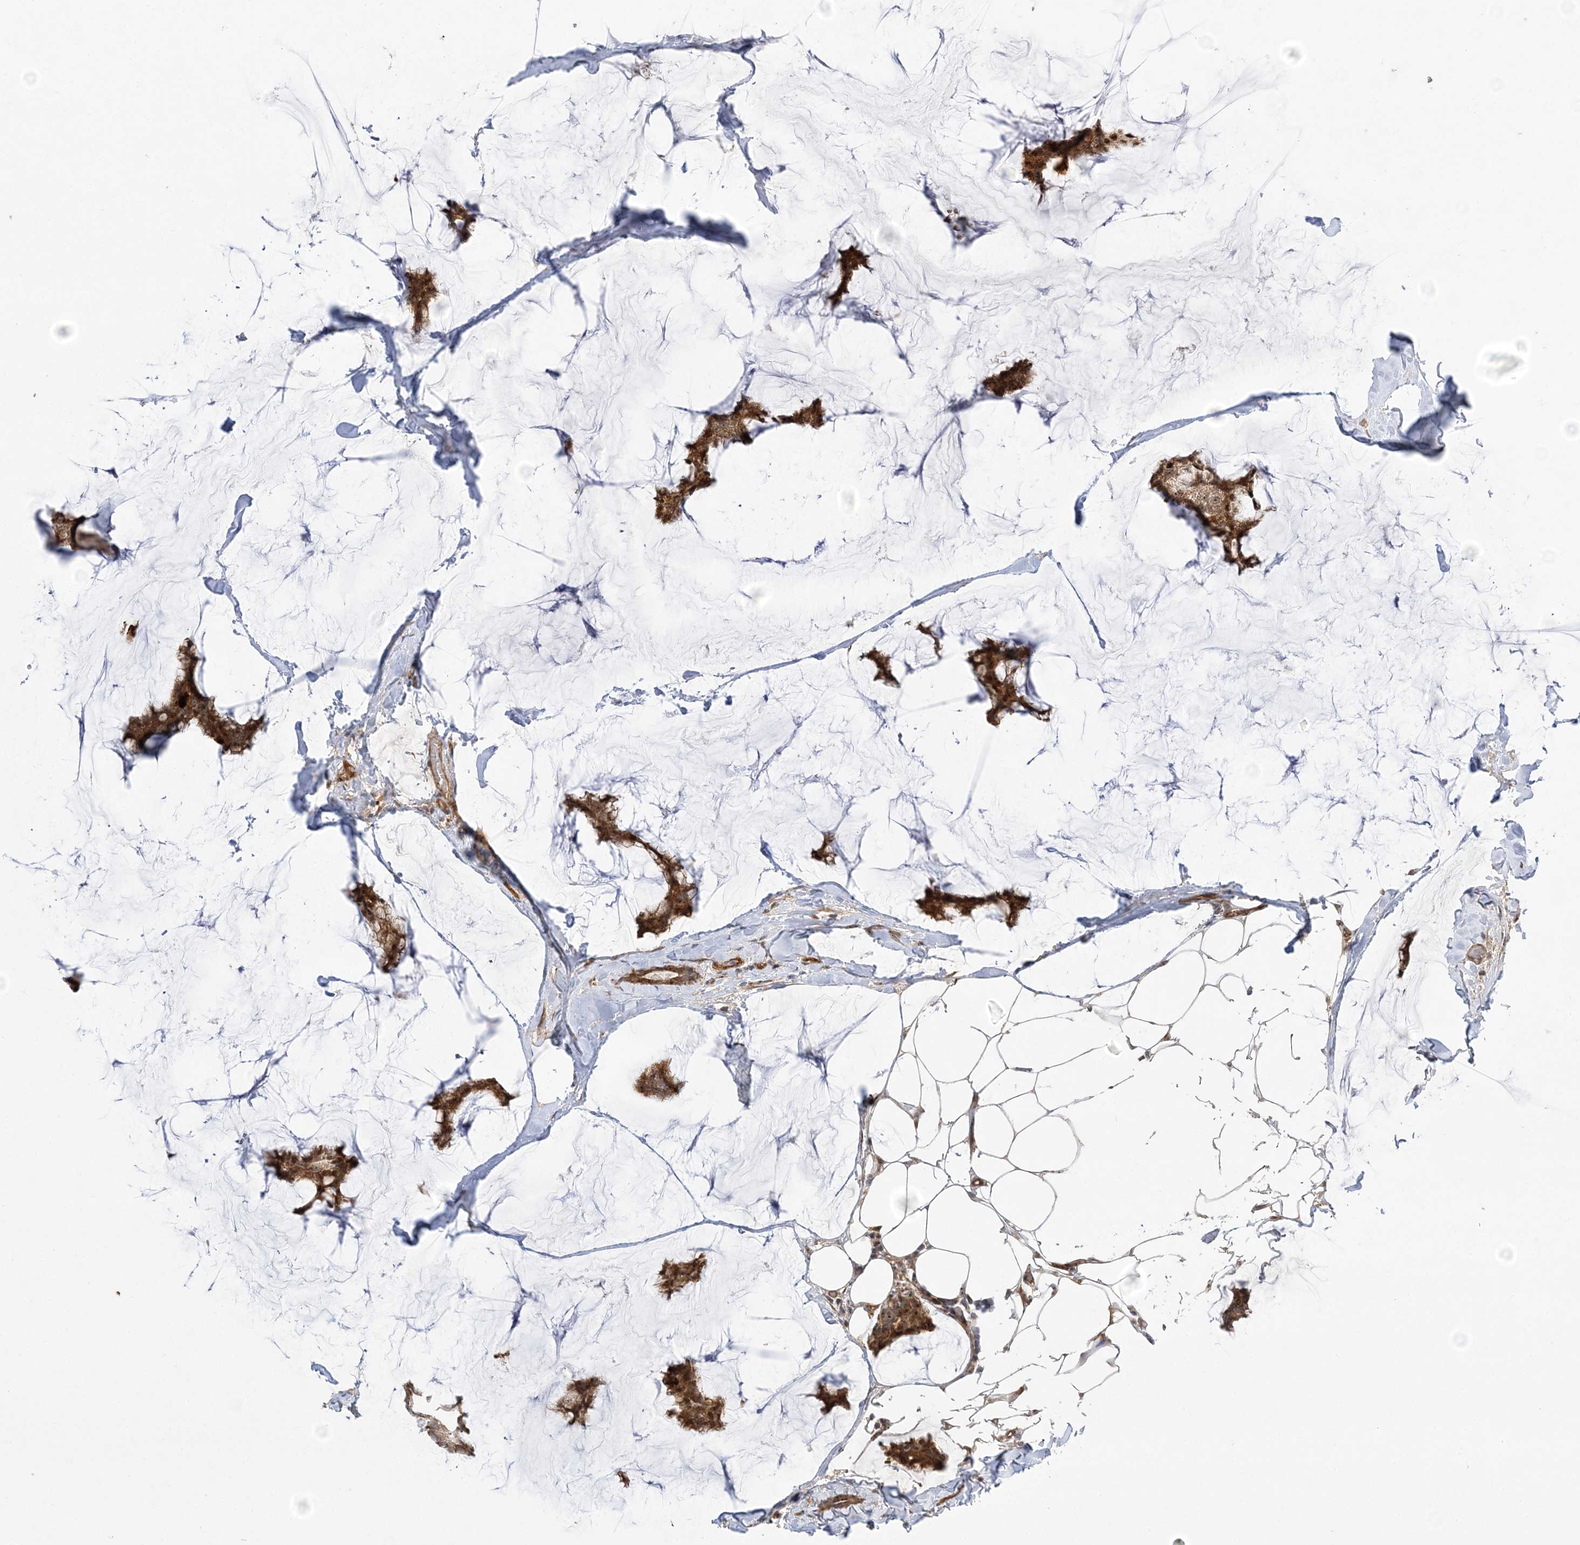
{"staining": {"intensity": "moderate", "quantity": ">75%", "location": "cytoplasmic/membranous,nuclear"}, "tissue": "breast cancer", "cell_type": "Tumor cells", "image_type": "cancer", "snomed": [{"axis": "morphology", "description": "Duct carcinoma"}, {"axis": "topography", "description": "Breast"}], "caption": "The image exhibits a brown stain indicating the presence of a protein in the cytoplasmic/membranous and nuclear of tumor cells in invasive ductal carcinoma (breast).", "gene": "NPM3", "patient": {"sex": "female", "age": 93}}